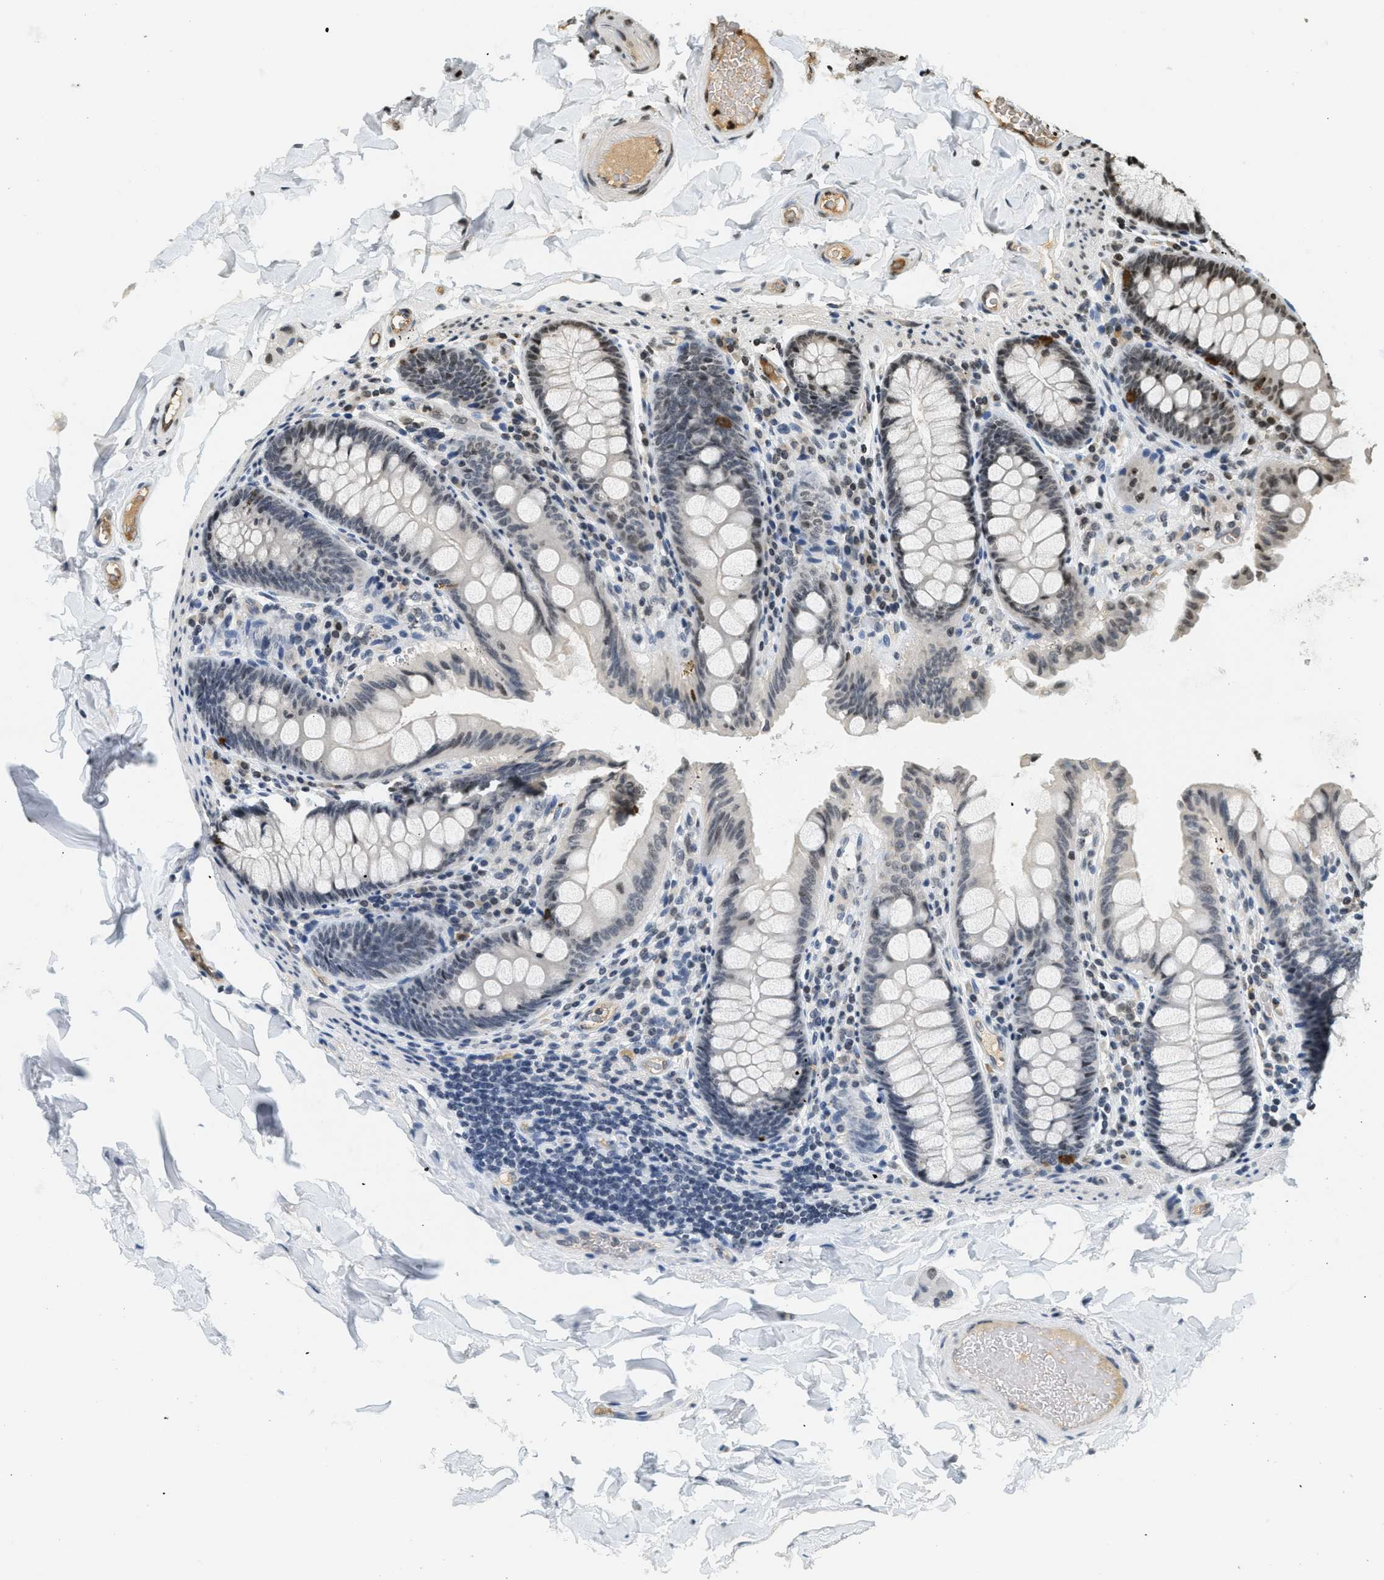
{"staining": {"intensity": "strong", "quantity": ">75%", "location": "nuclear"}, "tissue": "colon", "cell_type": "Endothelial cells", "image_type": "normal", "snomed": [{"axis": "morphology", "description": "Normal tissue, NOS"}, {"axis": "topography", "description": "Colon"}], "caption": "Immunohistochemical staining of benign human colon reveals strong nuclear protein positivity in about >75% of endothelial cells.", "gene": "LDB2", "patient": {"sex": "female", "age": 61}}